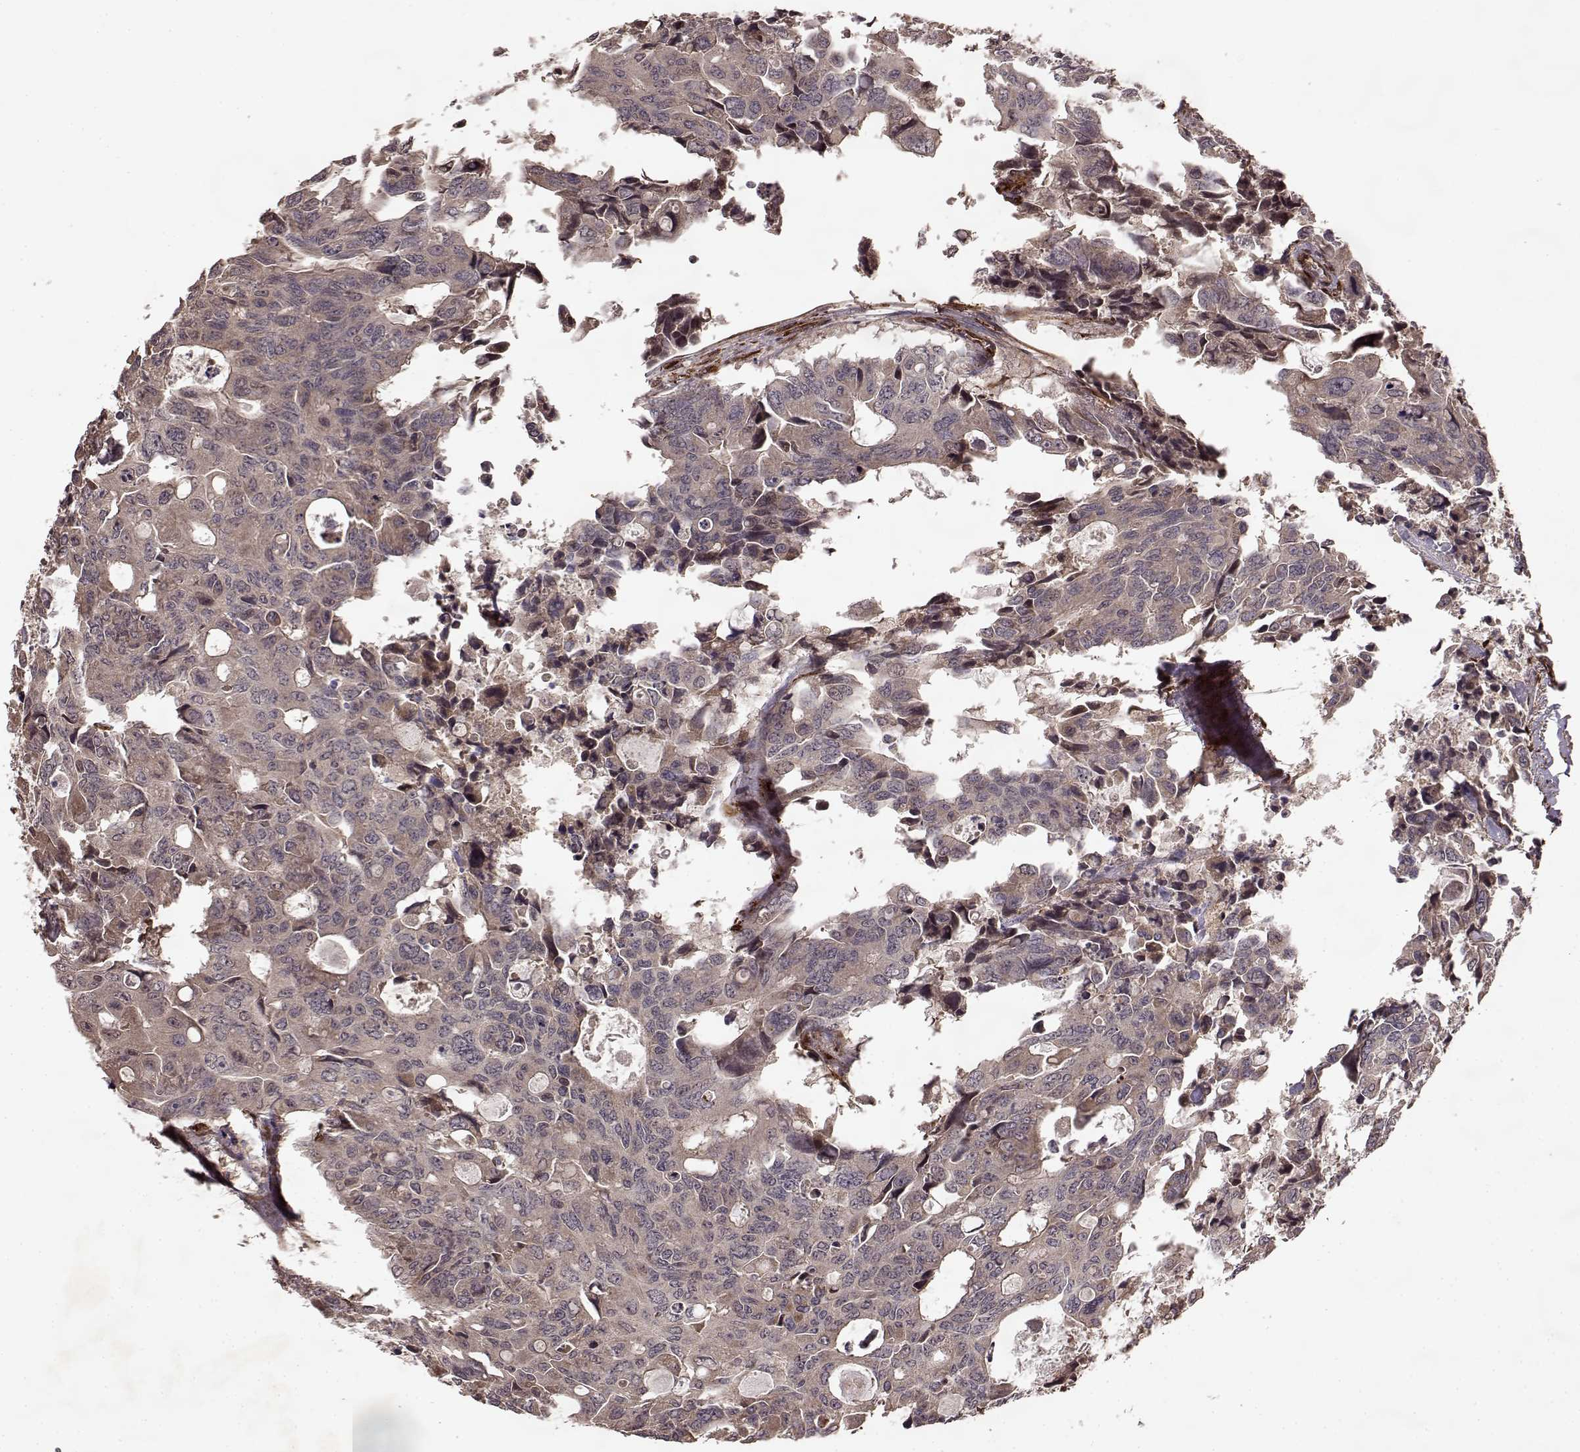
{"staining": {"intensity": "weak", "quantity": "25%-75%", "location": "cytoplasmic/membranous"}, "tissue": "colorectal cancer", "cell_type": "Tumor cells", "image_type": "cancer", "snomed": [{"axis": "morphology", "description": "Adenocarcinoma, NOS"}, {"axis": "topography", "description": "Rectum"}], "caption": "Colorectal cancer (adenocarcinoma) was stained to show a protein in brown. There is low levels of weak cytoplasmic/membranous staining in approximately 25%-75% of tumor cells.", "gene": "FSTL1", "patient": {"sex": "male", "age": 76}}